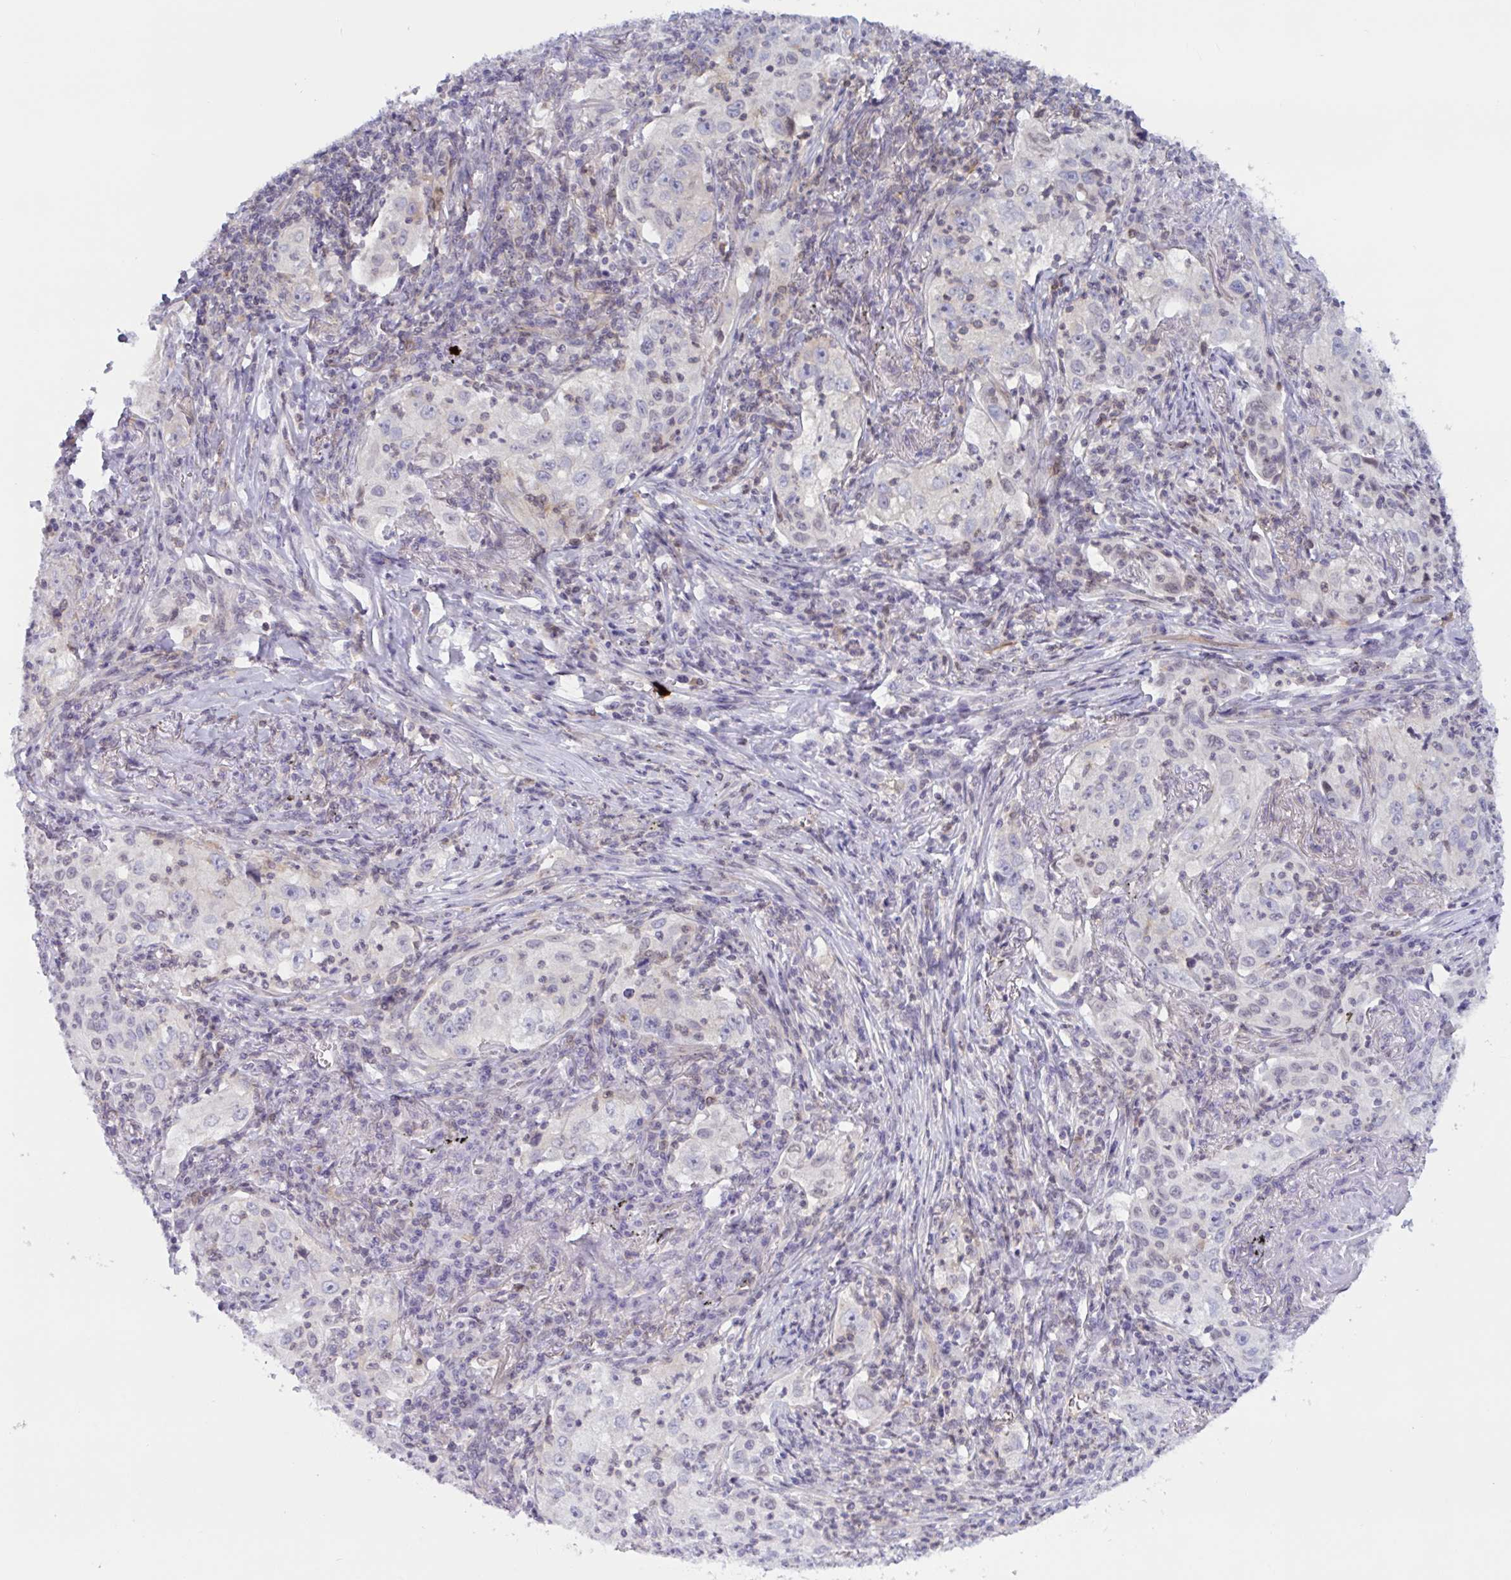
{"staining": {"intensity": "negative", "quantity": "none", "location": "none"}, "tissue": "lung cancer", "cell_type": "Tumor cells", "image_type": "cancer", "snomed": [{"axis": "morphology", "description": "Squamous cell carcinoma, NOS"}, {"axis": "topography", "description": "Lung"}], "caption": "Lung cancer stained for a protein using immunohistochemistry demonstrates no positivity tumor cells.", "gene": "TANK", "patient": {"sex": "male", "age": 71}}